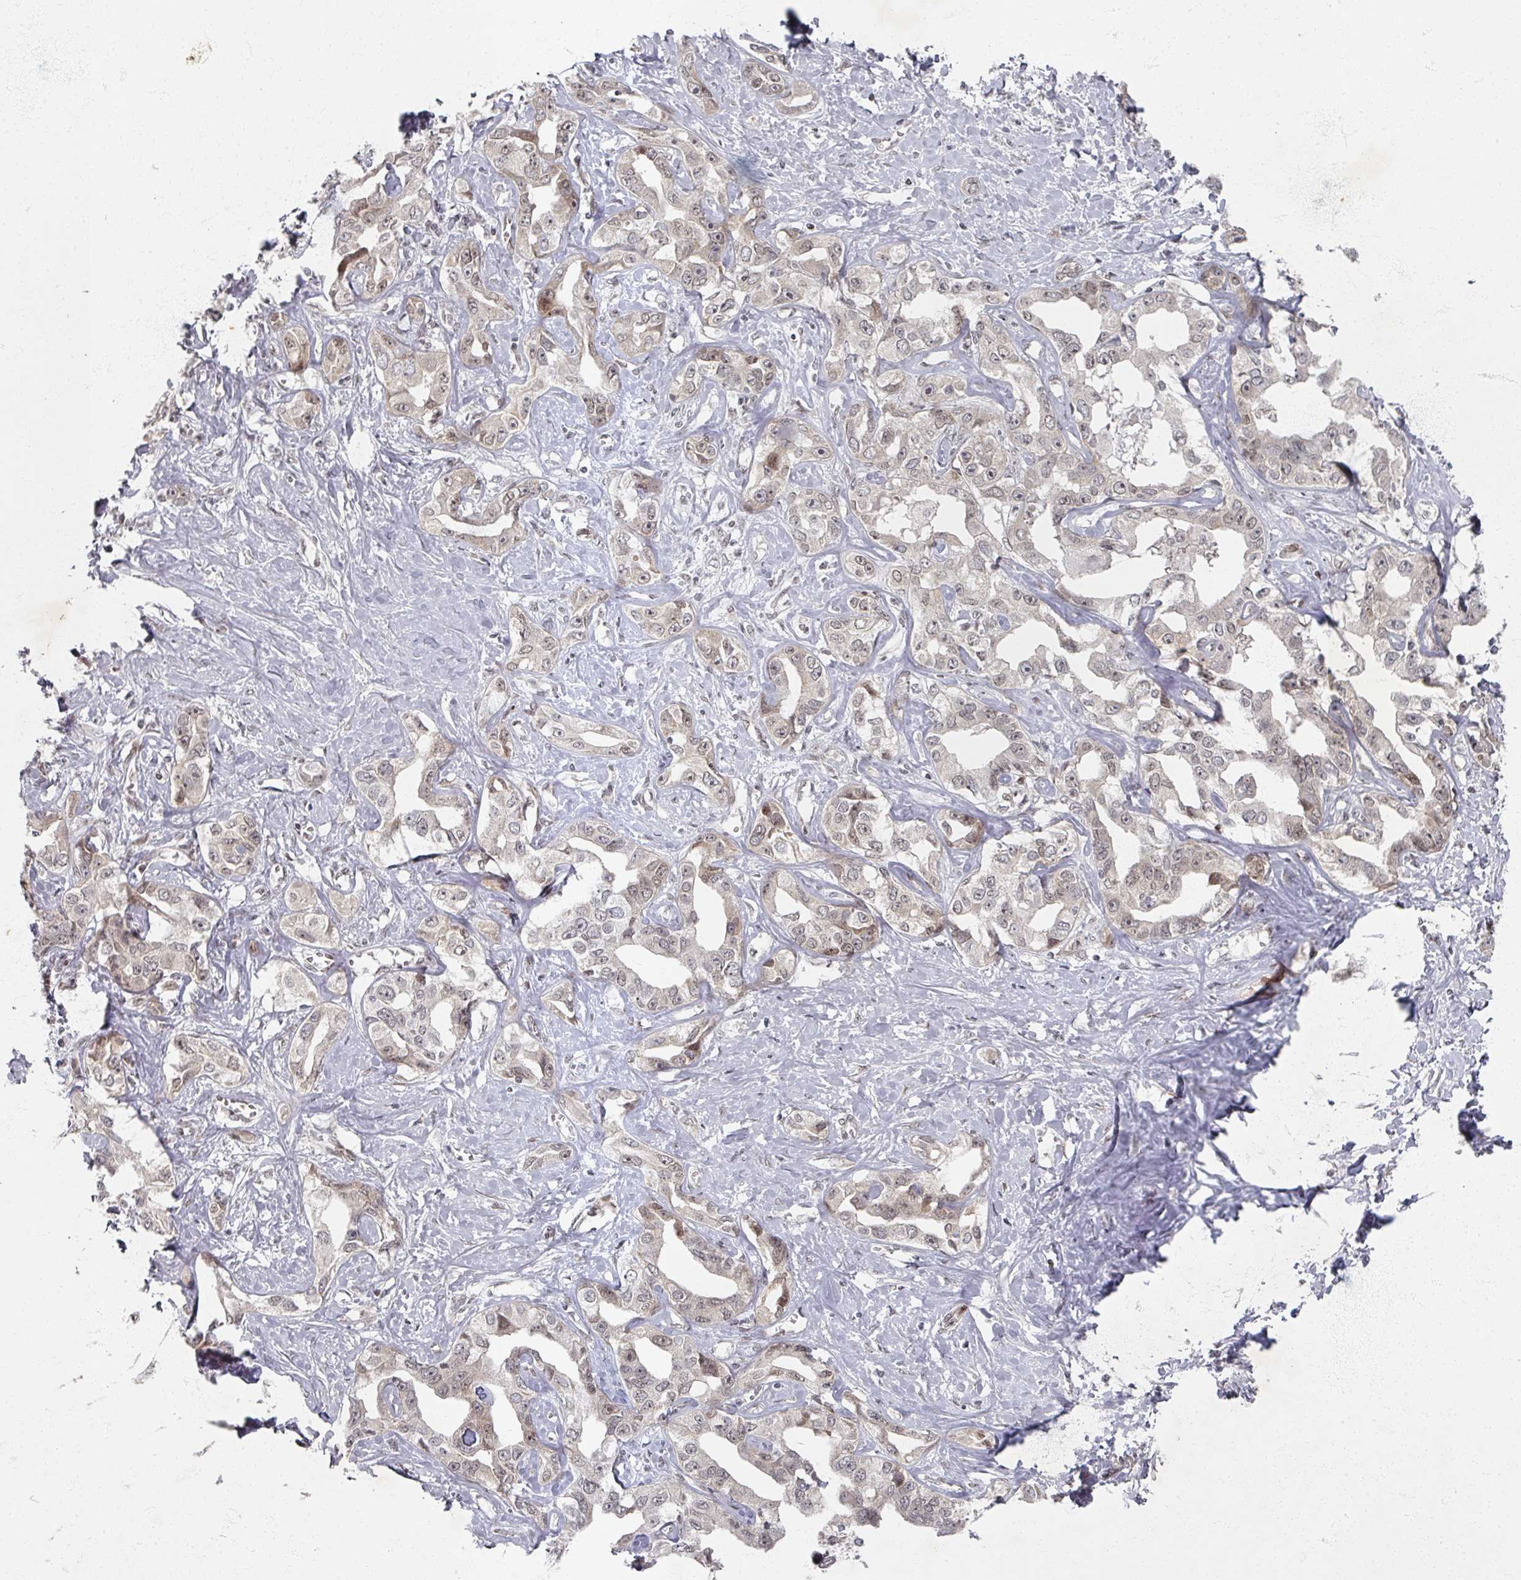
{"staining": {"intensity": "weak", "quantity": "25%-75%", "location": "nuclear"}, "tissue": "liver cancer", "cell_type": "Tumor cells", "image_type": "cancer", "snomed": [{"axis": "morphology", "description": "Cholangiocarcinoma"}, {"axis": "topography", "description": "Liver"}], "caption": "Liver cholangiocarcinoma stained for a protein (brown) exhibits weak nuclear positive positivity in approximately 25%-75% of tumor cells.", "gene": "PSKH1", "patient": {"sex": "male", "age": 59}}